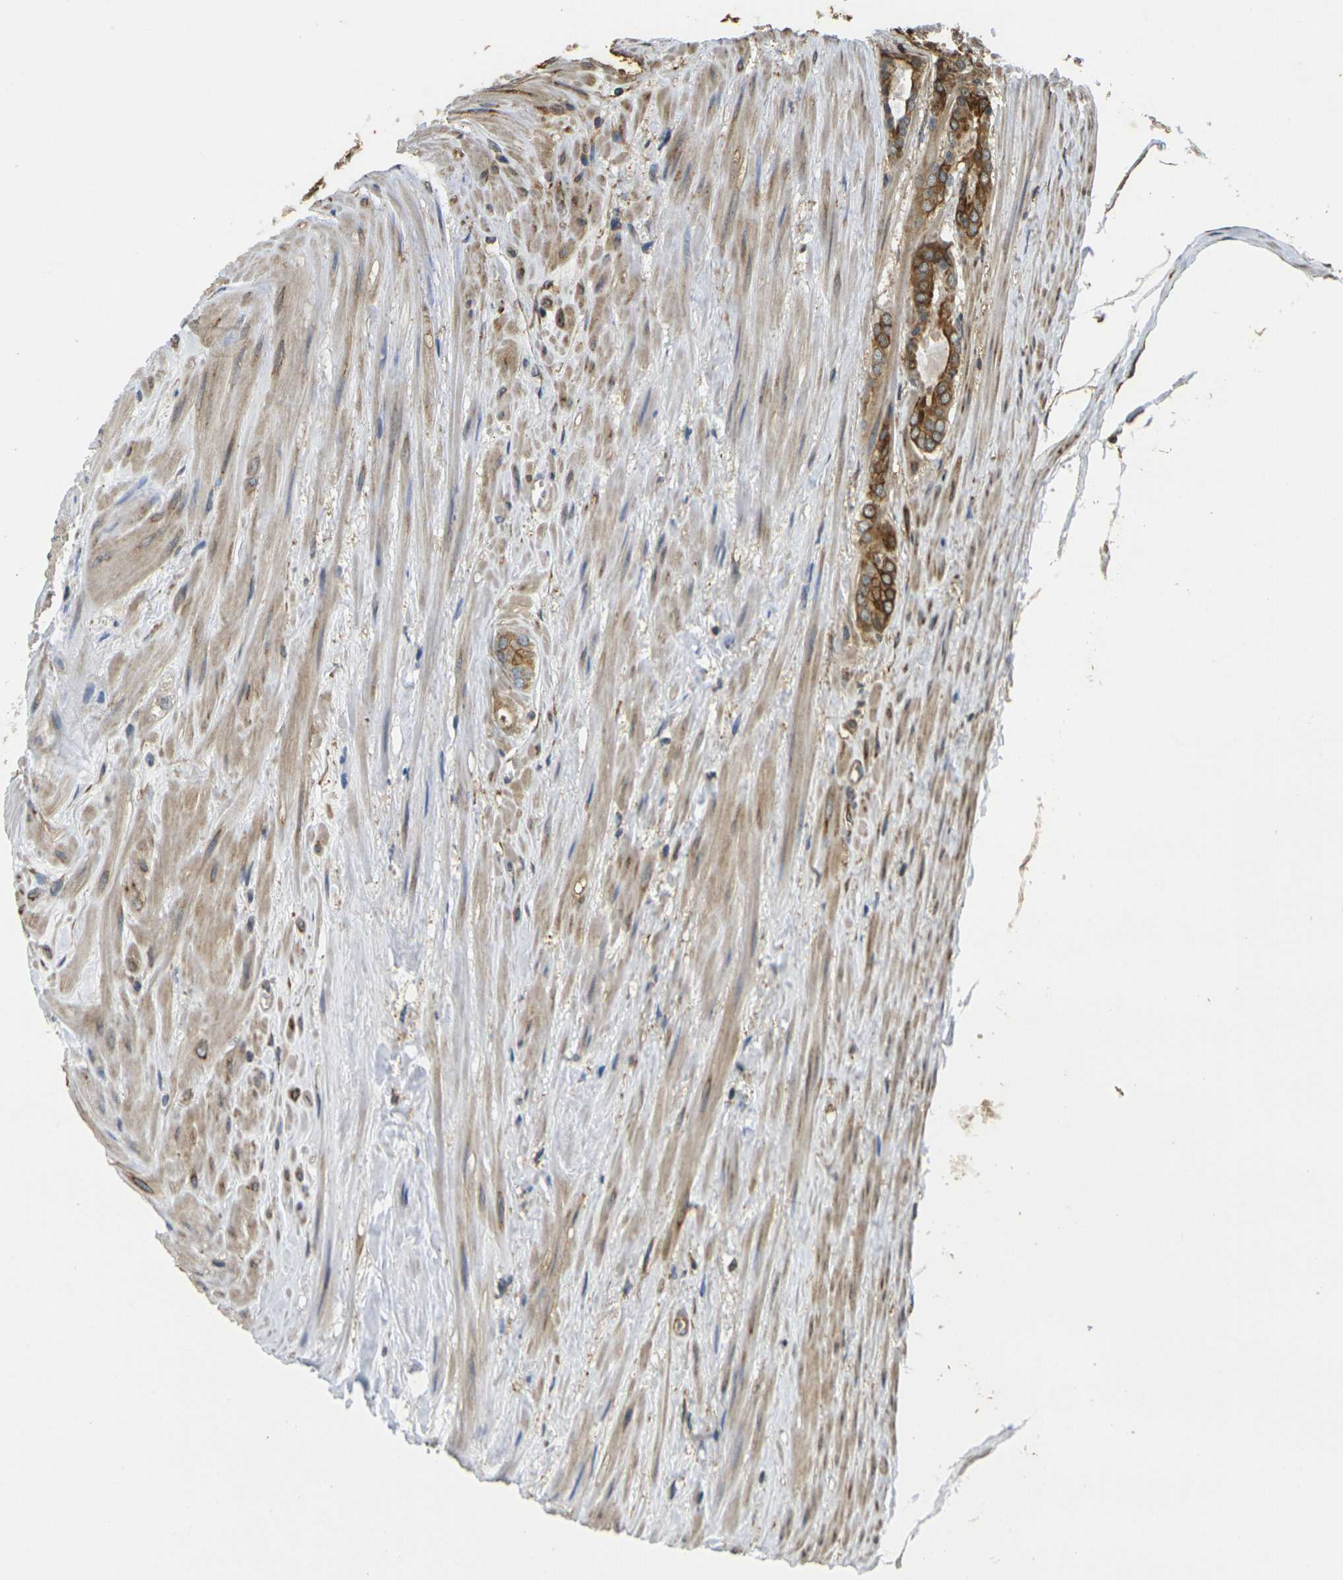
{"staining": {"intensity": "strong", "quantity": "25%-75%", "location": "cytoplasmic/membranous"}, "tissue": "prostate cancer", "cell_type": "Tumor cells", "image_type": "cancer", "snomed": [{"axis": "morphology", "description": "Adenocarcinoma, Low grade"}, {"axis": "topography", "description": "Prostate"}], "caption": "Prostate cancer (adenocarcinoma (low-grade)) stained with DAB immunohistochemistry demonstrates high levels of strong cytoplasmic/membranous staining in about 25%-75% of tumor cells.", "gene": "CAST", "patient": {"sex": "male", "age": 57}}